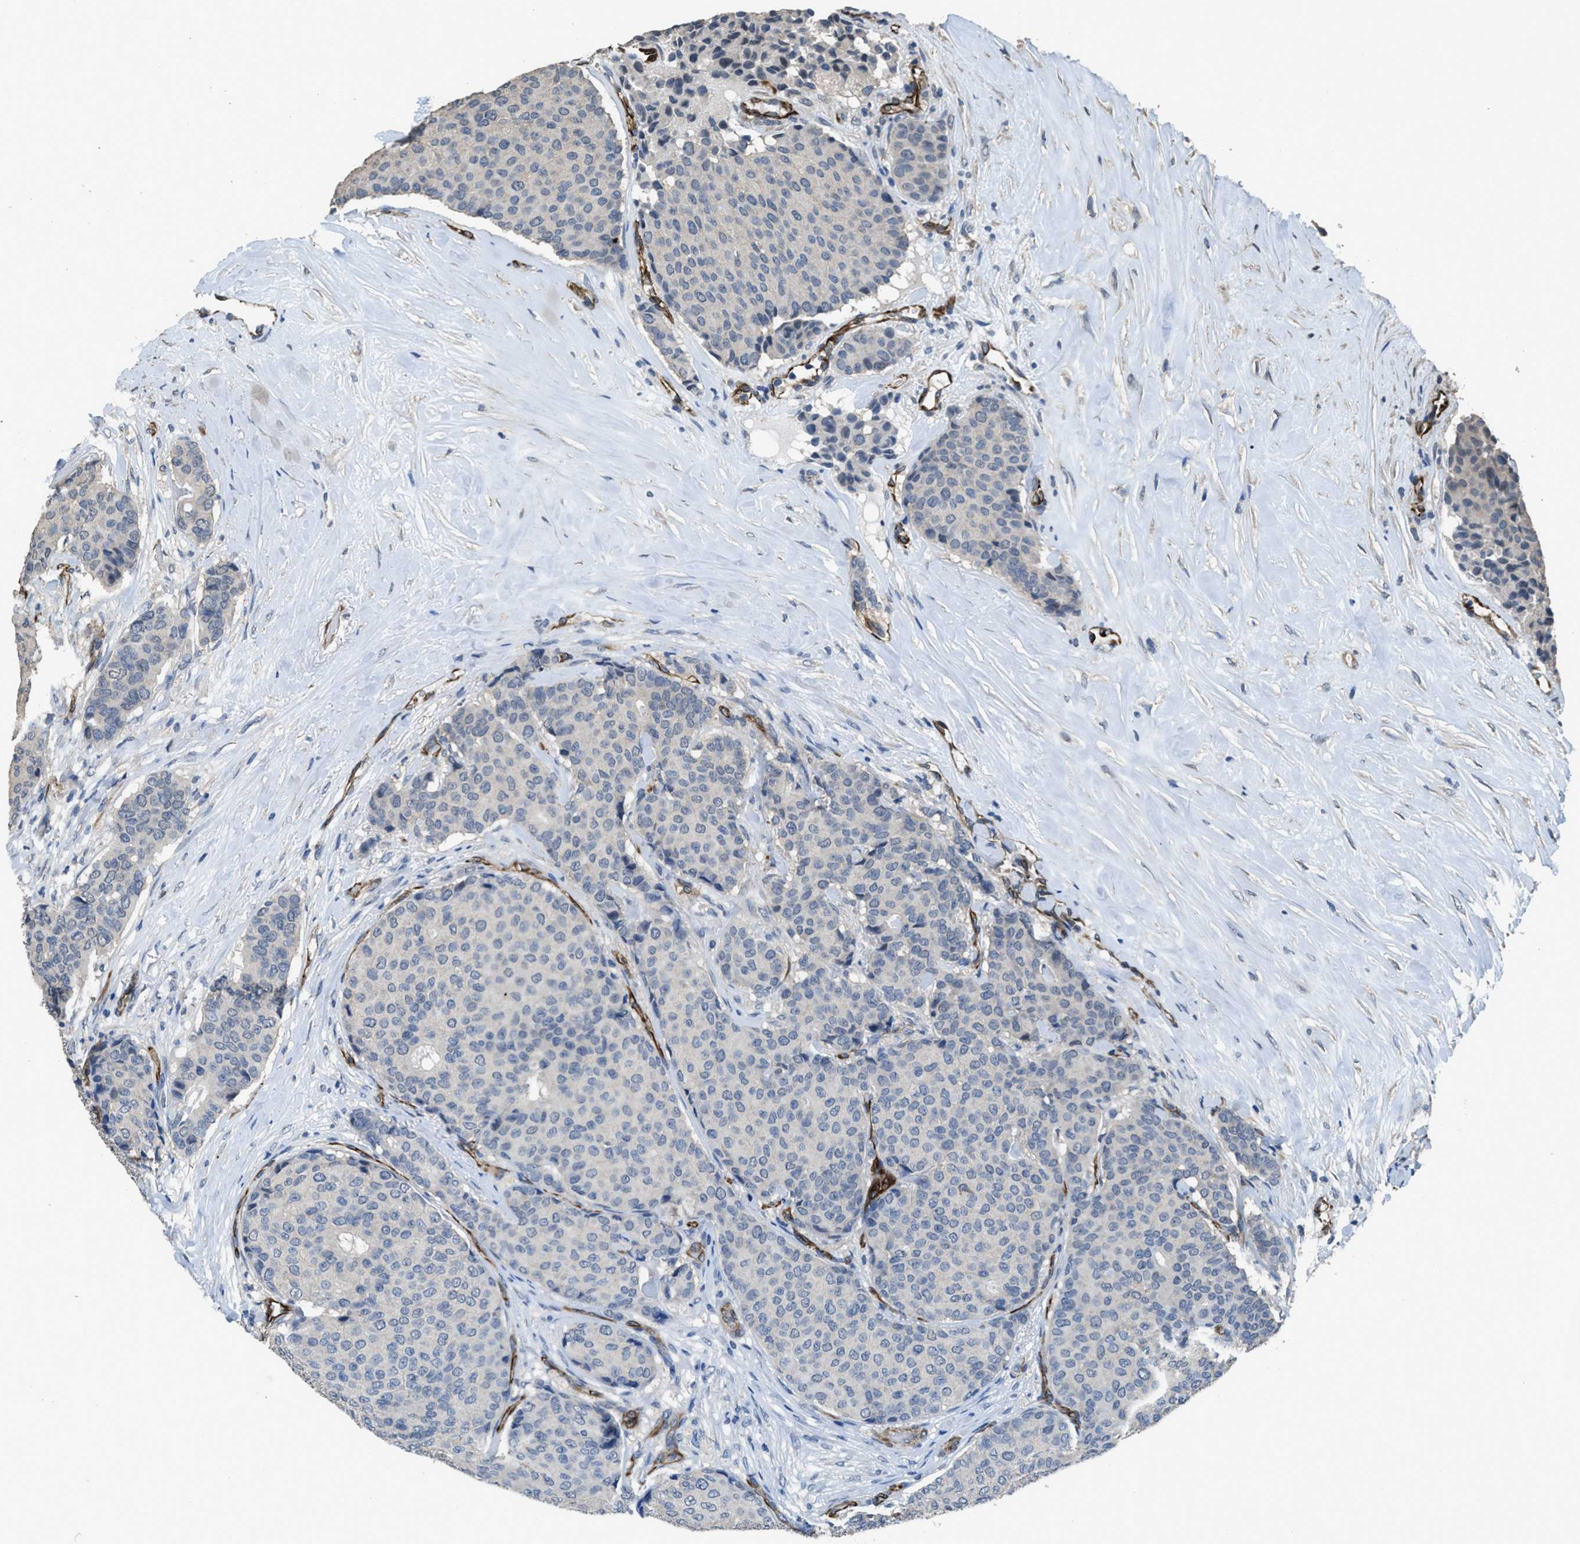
{"staining": {"intensity": "negative", "quantity": "none", "location": "none"}, "tissue": "breast cancer", "cell_type": "Tumor cells", "image_type": "cancer", "snomed": [{"axis": "morphology", "description": "Duct carcinoma"}, {"axis": "topography", "description": "Breast"}], "caption": "Breast invasive ductal carcinoma was stained to show a protein in brown. There is no significant expression in tumor cells.", "gene": "SYNM", "patient": {"sex": "female", "age": 75}}